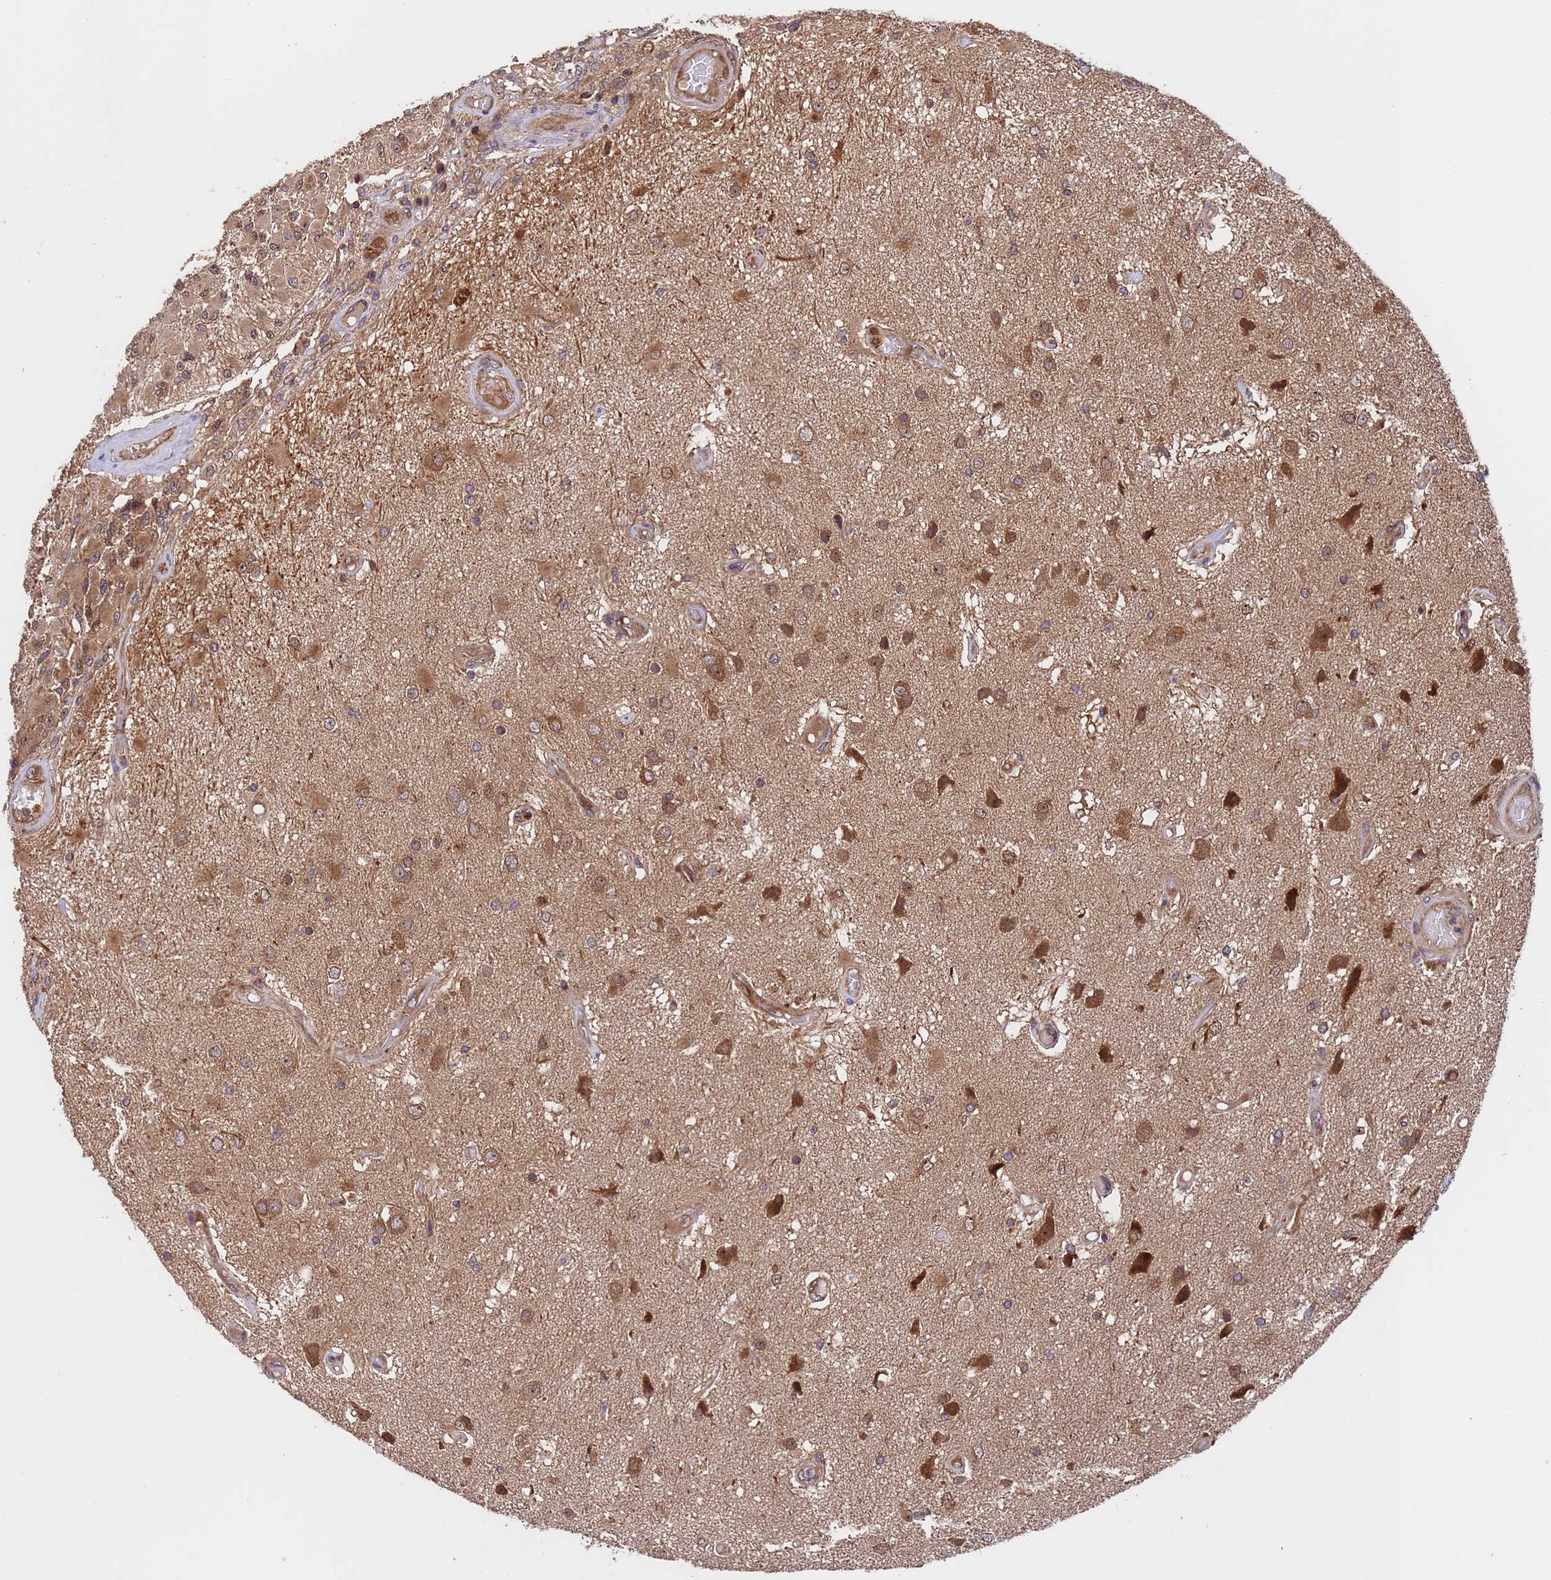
{"staining": {"intensity": "moderate", "quantity": ">75%", "location": "cytoplasmic/membranous"}, "tissue": "glioma", "cell_type": "Tumor cells", "image_type": "cancer", "snomed": [{"axis": "morphology", "description": "Glioma, malignant, High grade"}, {"axis": "morphology", "description": "Glioblastoma, NOS"}, {"axis": "topography", "description": "Brain"}], "caption": "Immunohistochemistry (IHC) micrograph of neoplastic tissue: glioma stained using immunohistochemistry demonstrates medium levels of moderate protein expression localized specifically in the cytoplasmic/membranous of tumor cells, appearing as a cytoplasmic/membranous brown color.", "gene": "TSR3", "patient": {"sex": "male", "age": 60}}